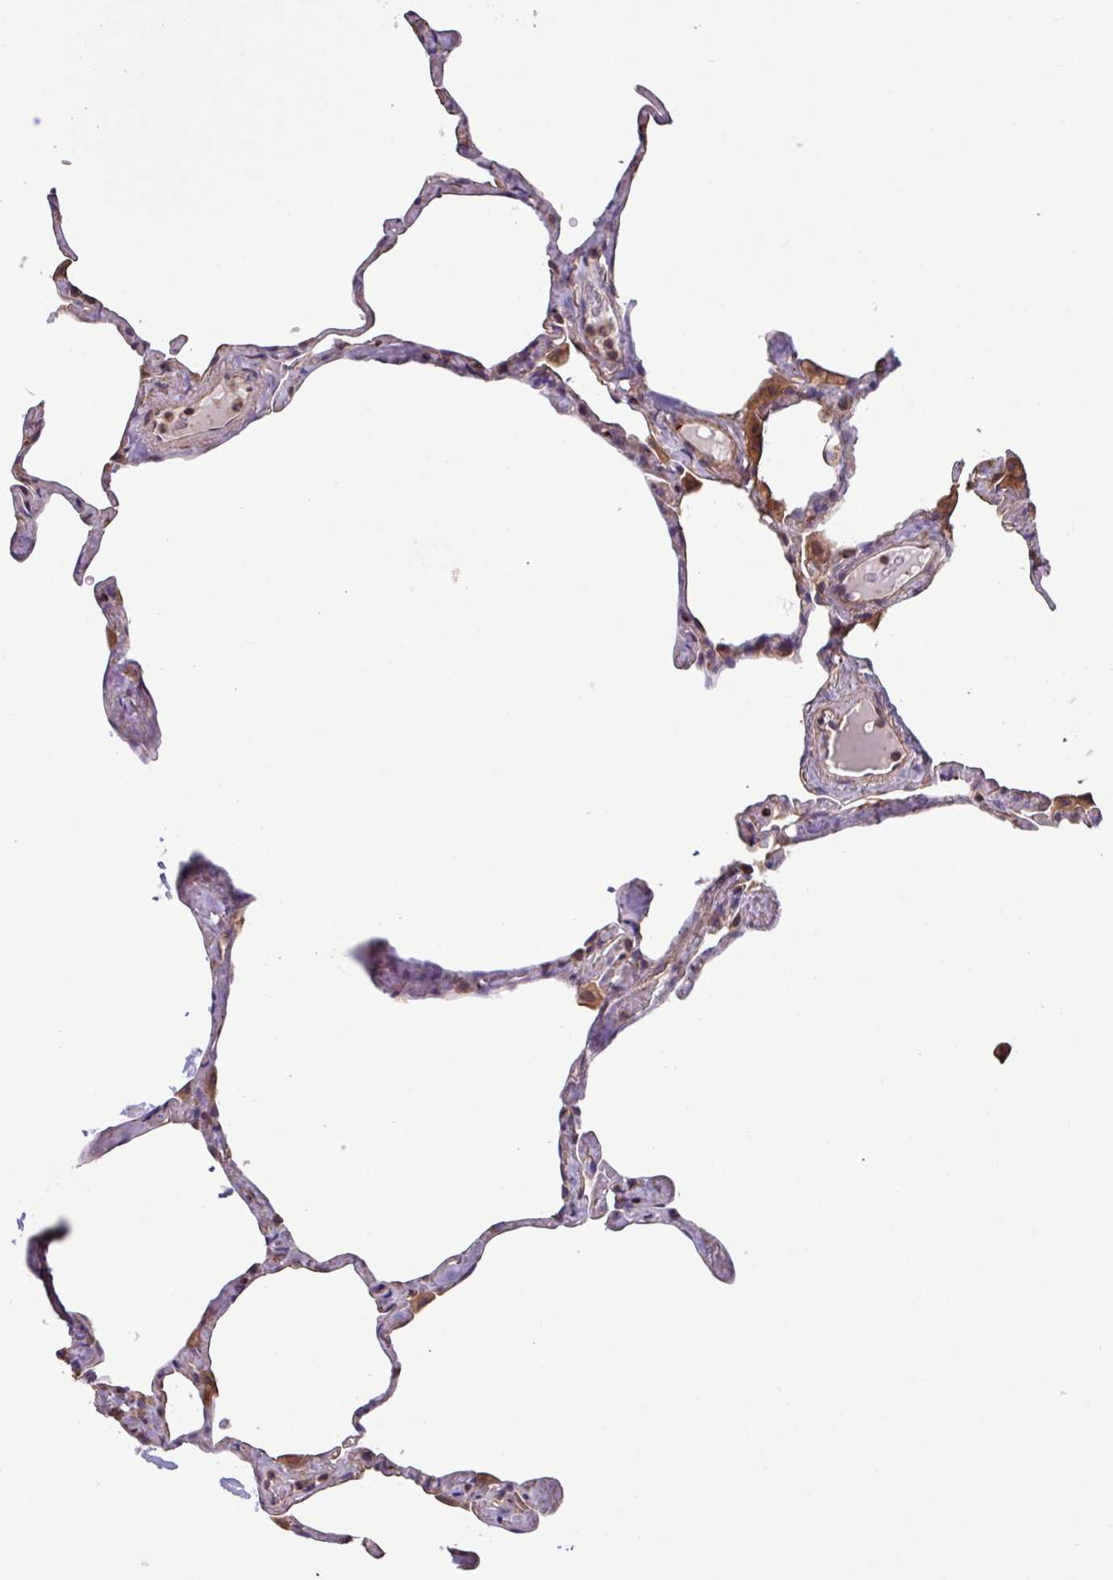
{"staining": {"intensity": "weak", "quantity": "25%-75%", "location": "cytoplasmic/membranous"}, "tissue": "lung", "cell_type": "Alveolar cells", "image_type": "normal", "snomed": [{"axis": "morphology", "description": "Normal tissue, NOS"}, {"axis": "topography", "description": "Lung"}], "caption": "A histopathology image of lung stained for a protein displays weak cytoplasmic/membranous brown staining in alveolar cells.", "gene": "PLEKHD1", "patient": {"sex": "male", "age": 65}}